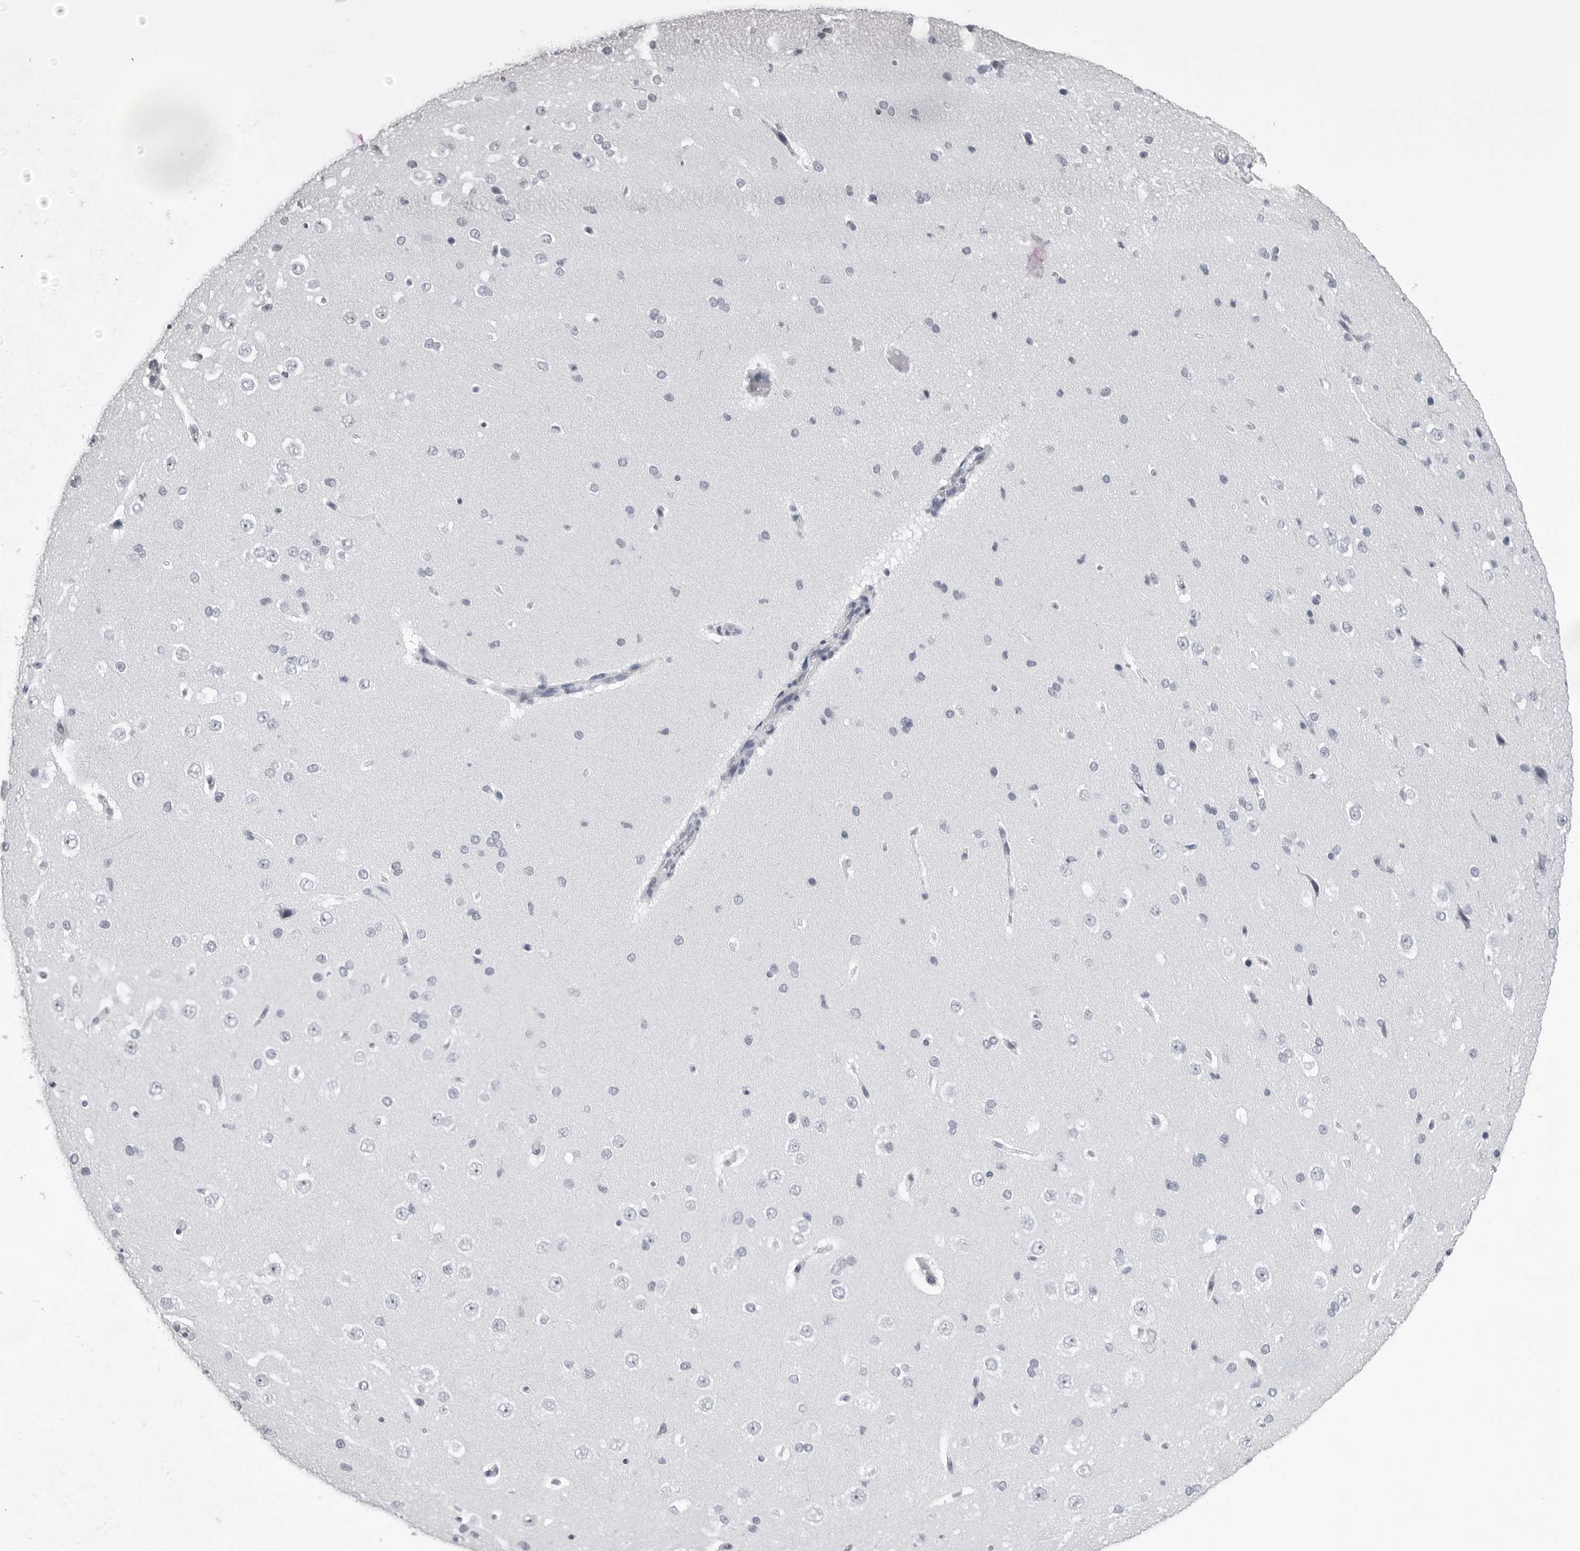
{"staining": {"intensity": "negative", "quantity": "none", "location": "none"}, "tissue": "cerebral cortex", "cell_type": "Endothelial cells", "image_type": "normal", "snomed": [{"axis": "morphology", "description": "Normal tissue, NOS"}, {"axis": "morphology", "description": "Developmental malformation"}, {"axis": "topography", "description": "Cerebral cortex"}], "caption": "Human cerebral cortex stained for a protein using IHC exhibits no positivity in endothelial cells.", "gene": "UROD", "patient": {"sex": "female", "age": 30}}